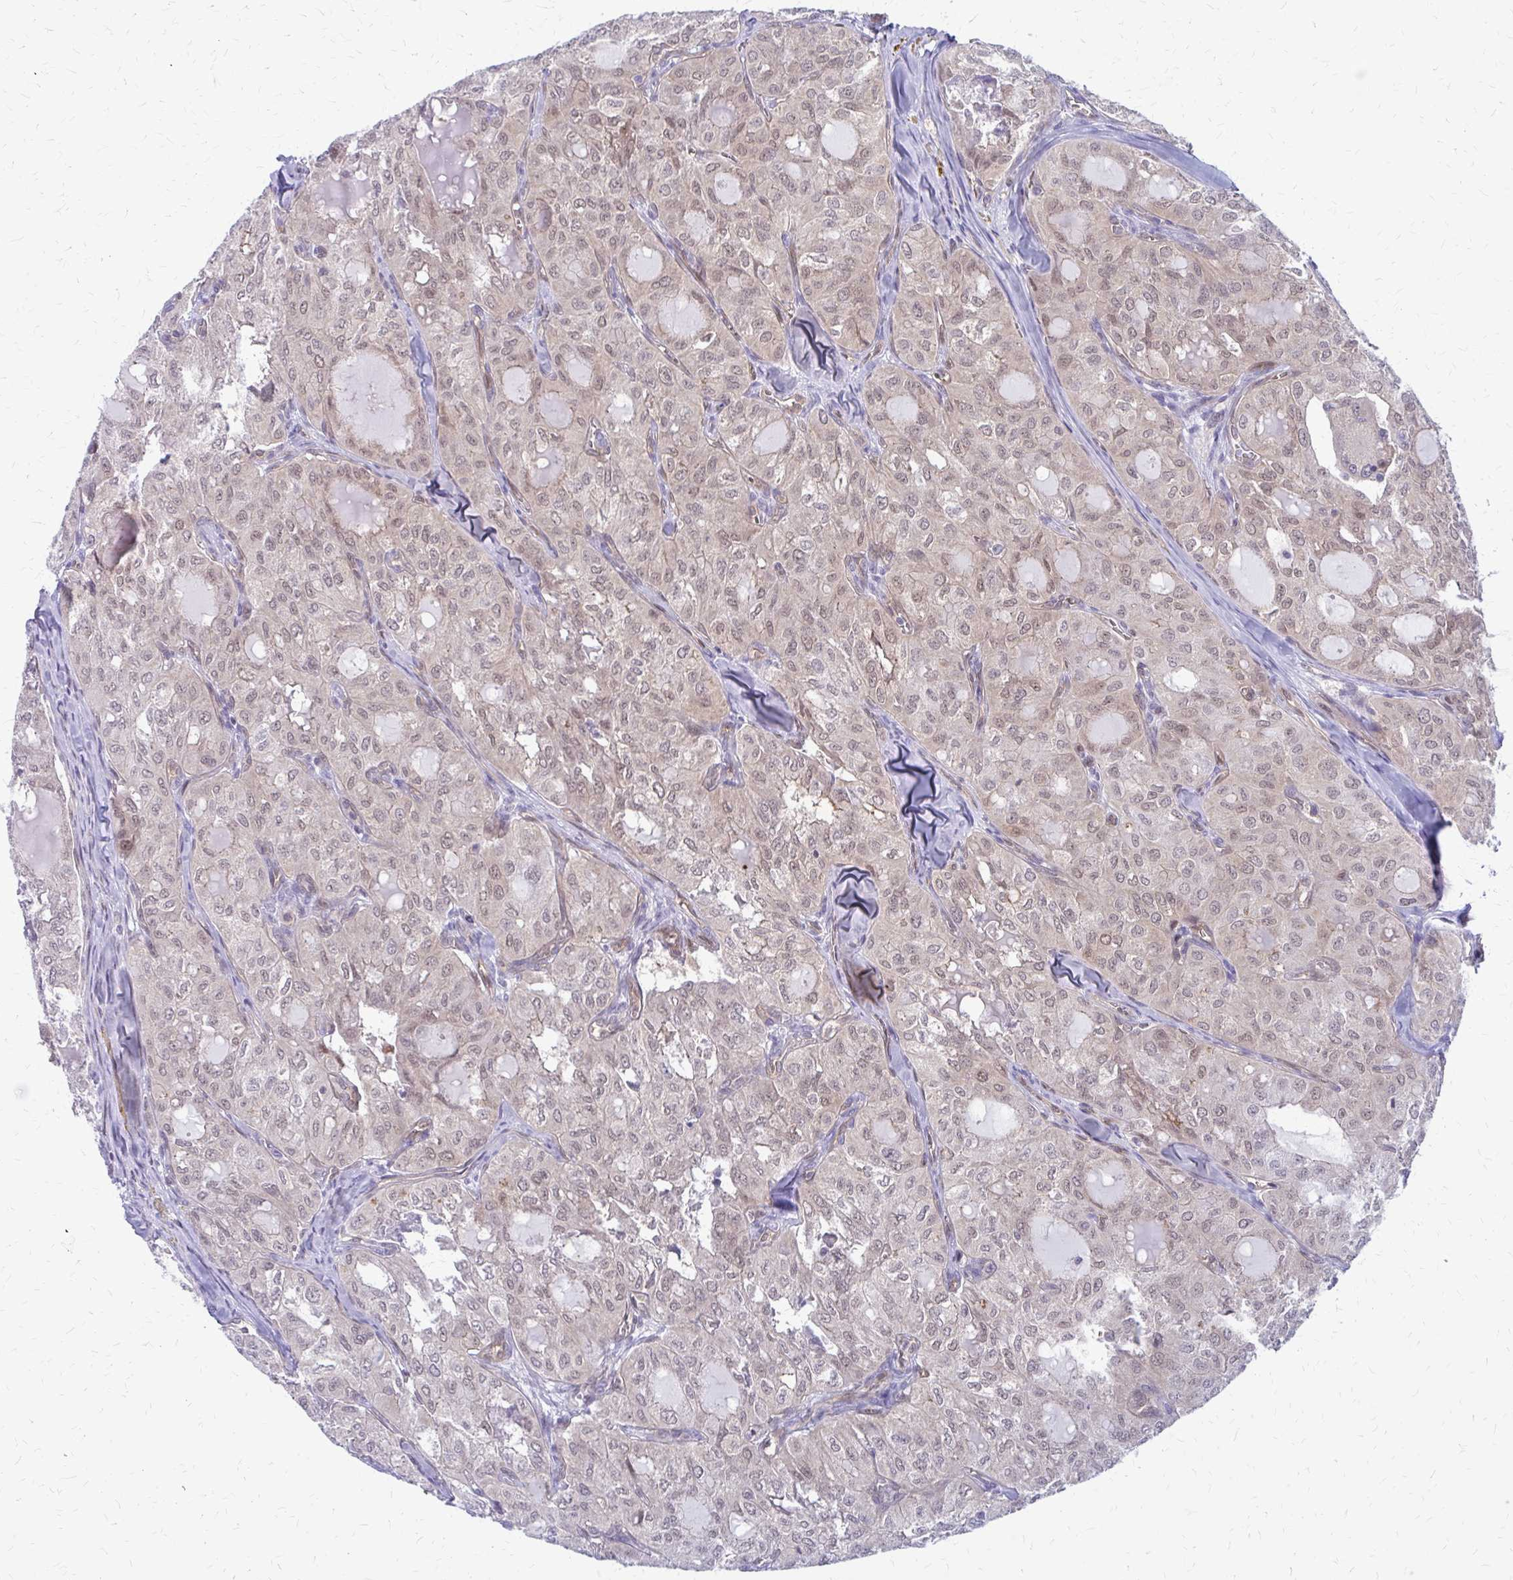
{"staining": {"intensity": "weak", "quantity": ">75%", "location": "nuclear"}, "tissue": "thyroid cancer", "cell_type": "Tumor cells", "image_type": "cancer", "snomed": [{"axis": "morphology", "description": "Follicular adenoma carcinoma, NOS"}, {"axis": "topography", "description": "Thyroid gland"}], "caption": "Immunohistochemistry (IHC) histopathology image of thyroid cancer (follicular adenoma carcinoma) stained for a protein (brown), which exhibits low levels of weak nuclear positivity in about >75% of tumor cells.", "gene": "CLIC2", "patient": {"sex": "male", "age": 75}}